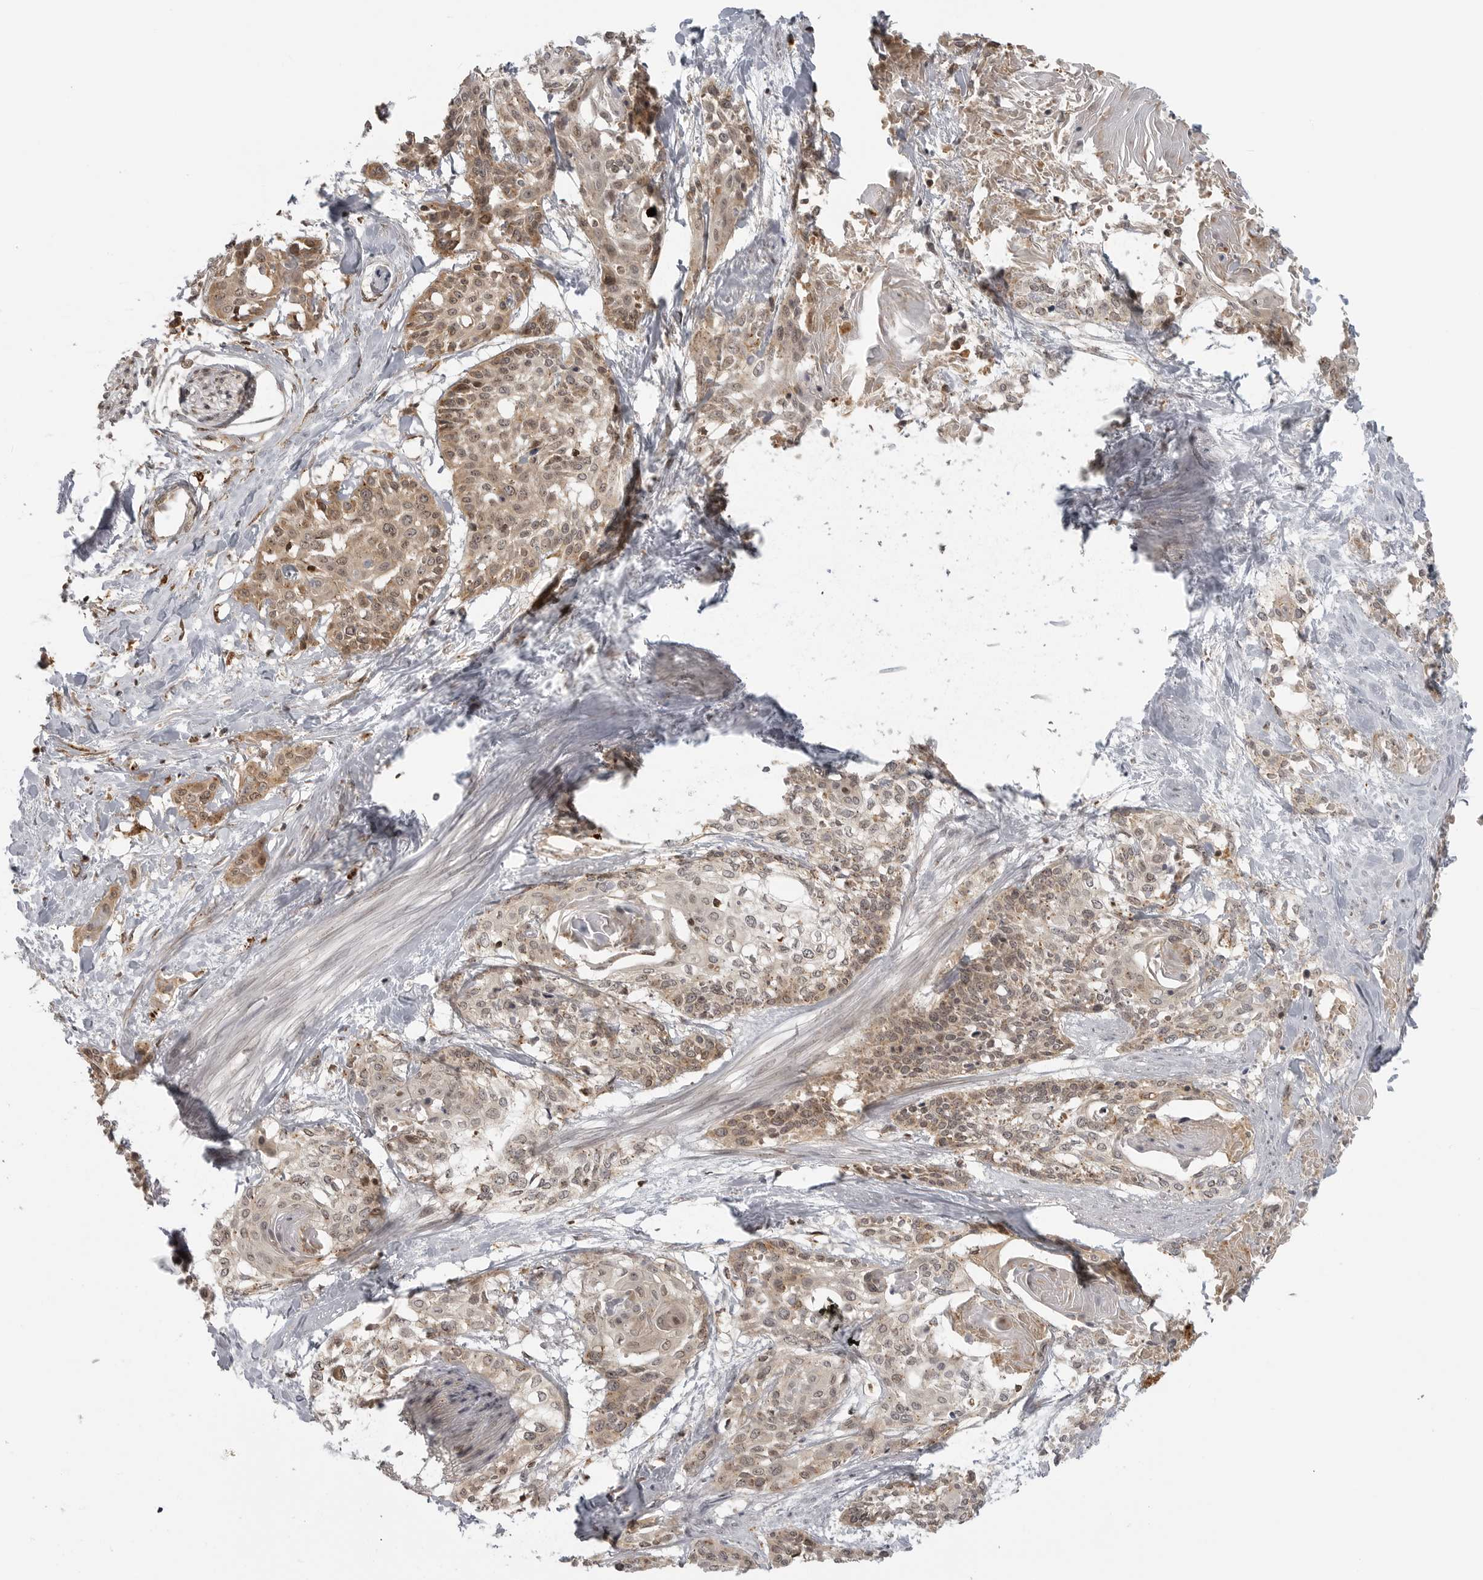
{"staining": {"intensity": "moderate", "quantity": ">75%", "location": "cytoplasmic/membranous,nuclear"}, "tissue": "cervical cancer", "cell_type": "Tumor cells", "image_type": "cancer", "snomed": [{"axis": "morphology", "description": "Squamous cell carcinoma, NOS"}, {"axis": "topography", "description": "Cervix"}], "caption": "Immunohistochemical staining of cervical squamous cell carcinoma shows moderate cytoplasmic/membranous and nuclear protein expression in approximately >75% of tumor cells. Using DAB (brown) and hematoxylin (blue) stains, captured at high magnification using brightfield microscopy.", "gene": "COPA", "patient": {"sex": "female", "age": 57}}